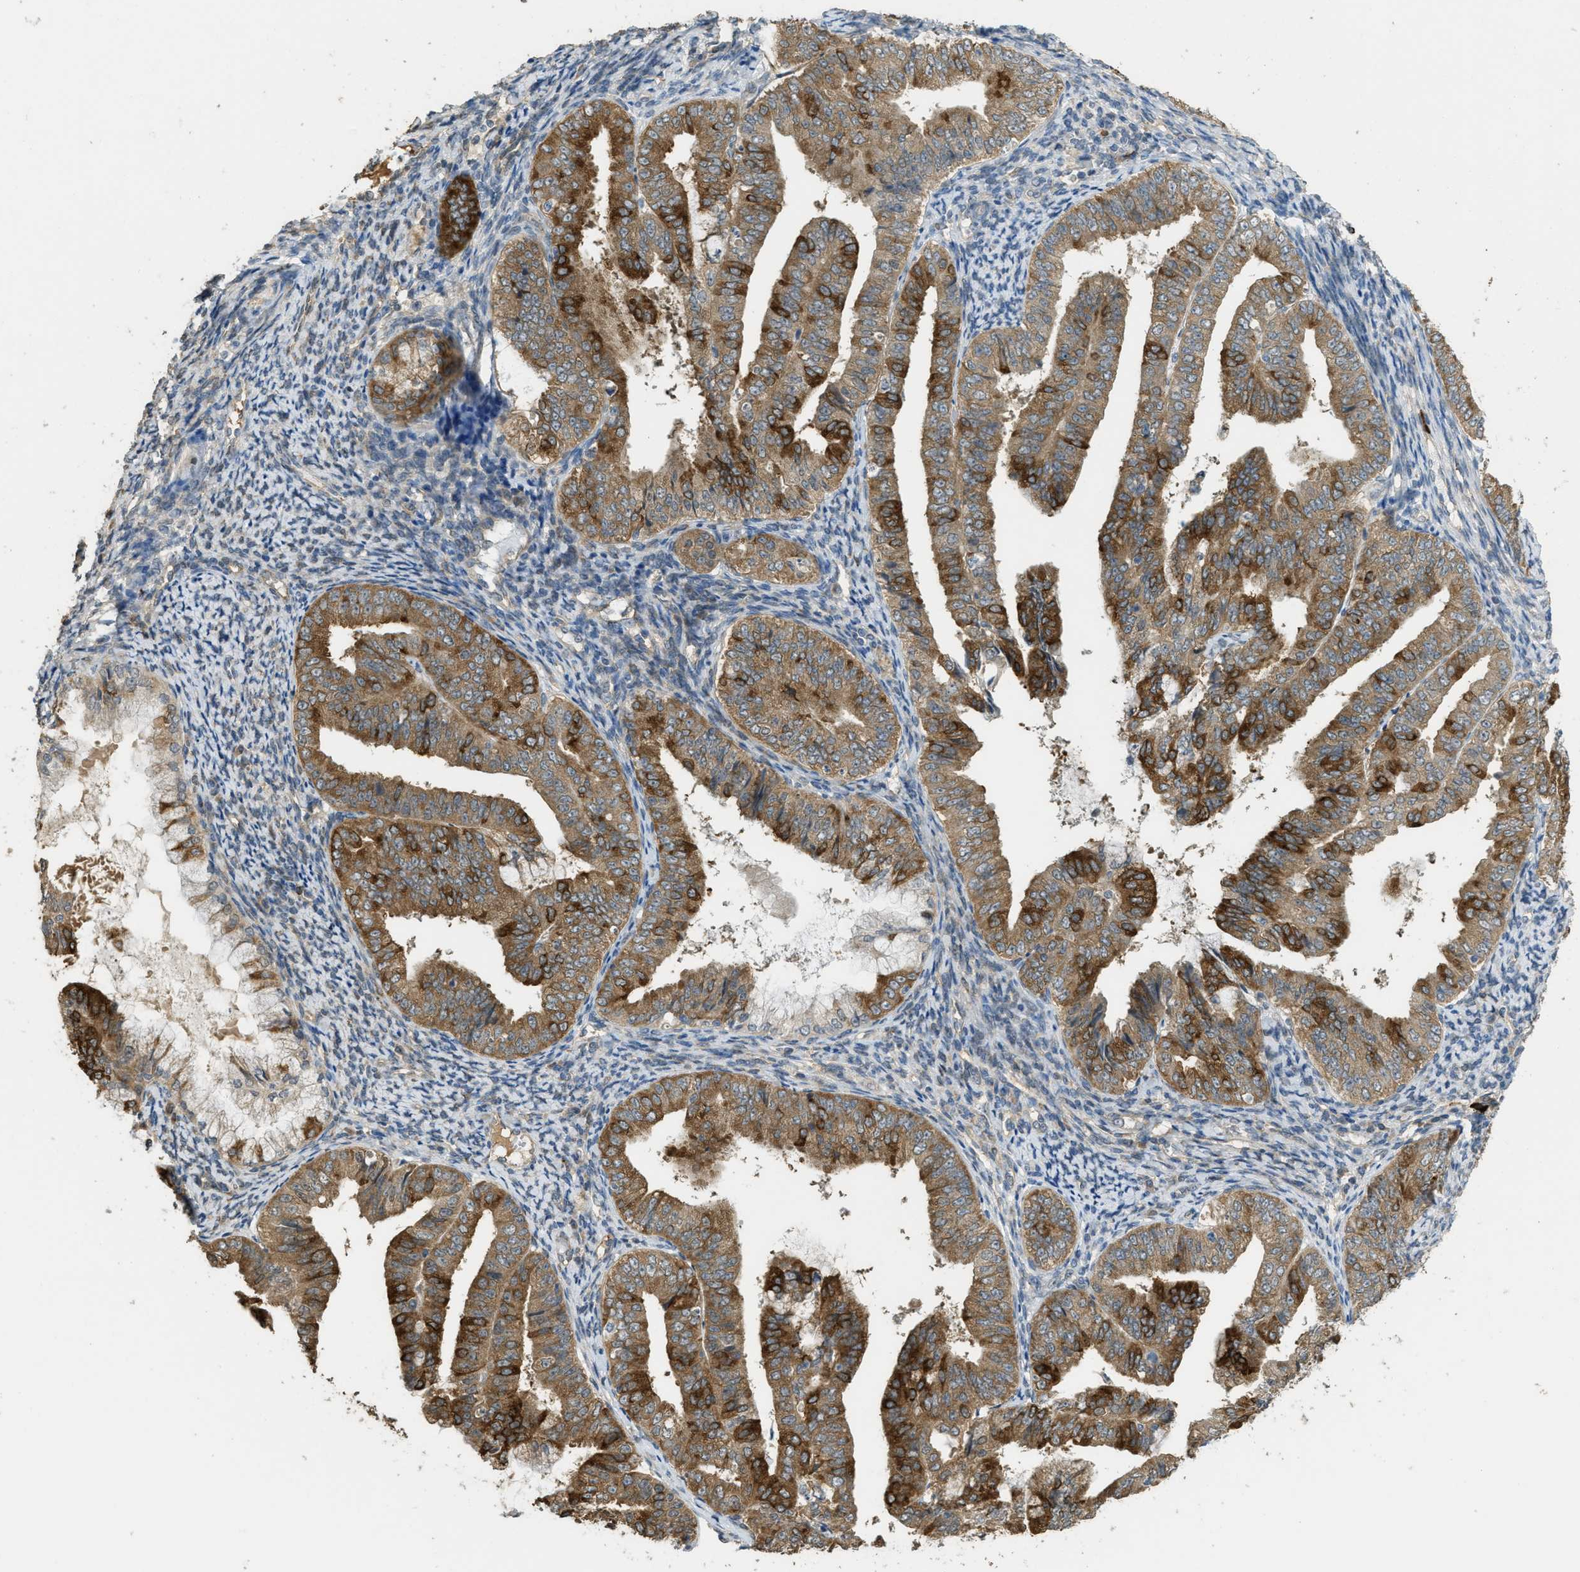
{"staining": {"intensity": "moderate", "quantity": ">75%", "location": "cytoplasmic/membranous"}, "tissue": "endometrial cancer", "cell_type": "Tumor cells", "image_type": "cancer", "snomed": [{"axis": "morphology", "description": "Adenocarcinoma, NOS"}, {"axis": "topography", "description": "Endometrium"}], "caption": "Tumor cells reveal medium levels of moderate cytoplasmic/membranous expression in about >75% of cells in adenocarcinoma (endometrial).", "gene": "IGF2BP2", "patient": {"sex": "female", "age": 63}}